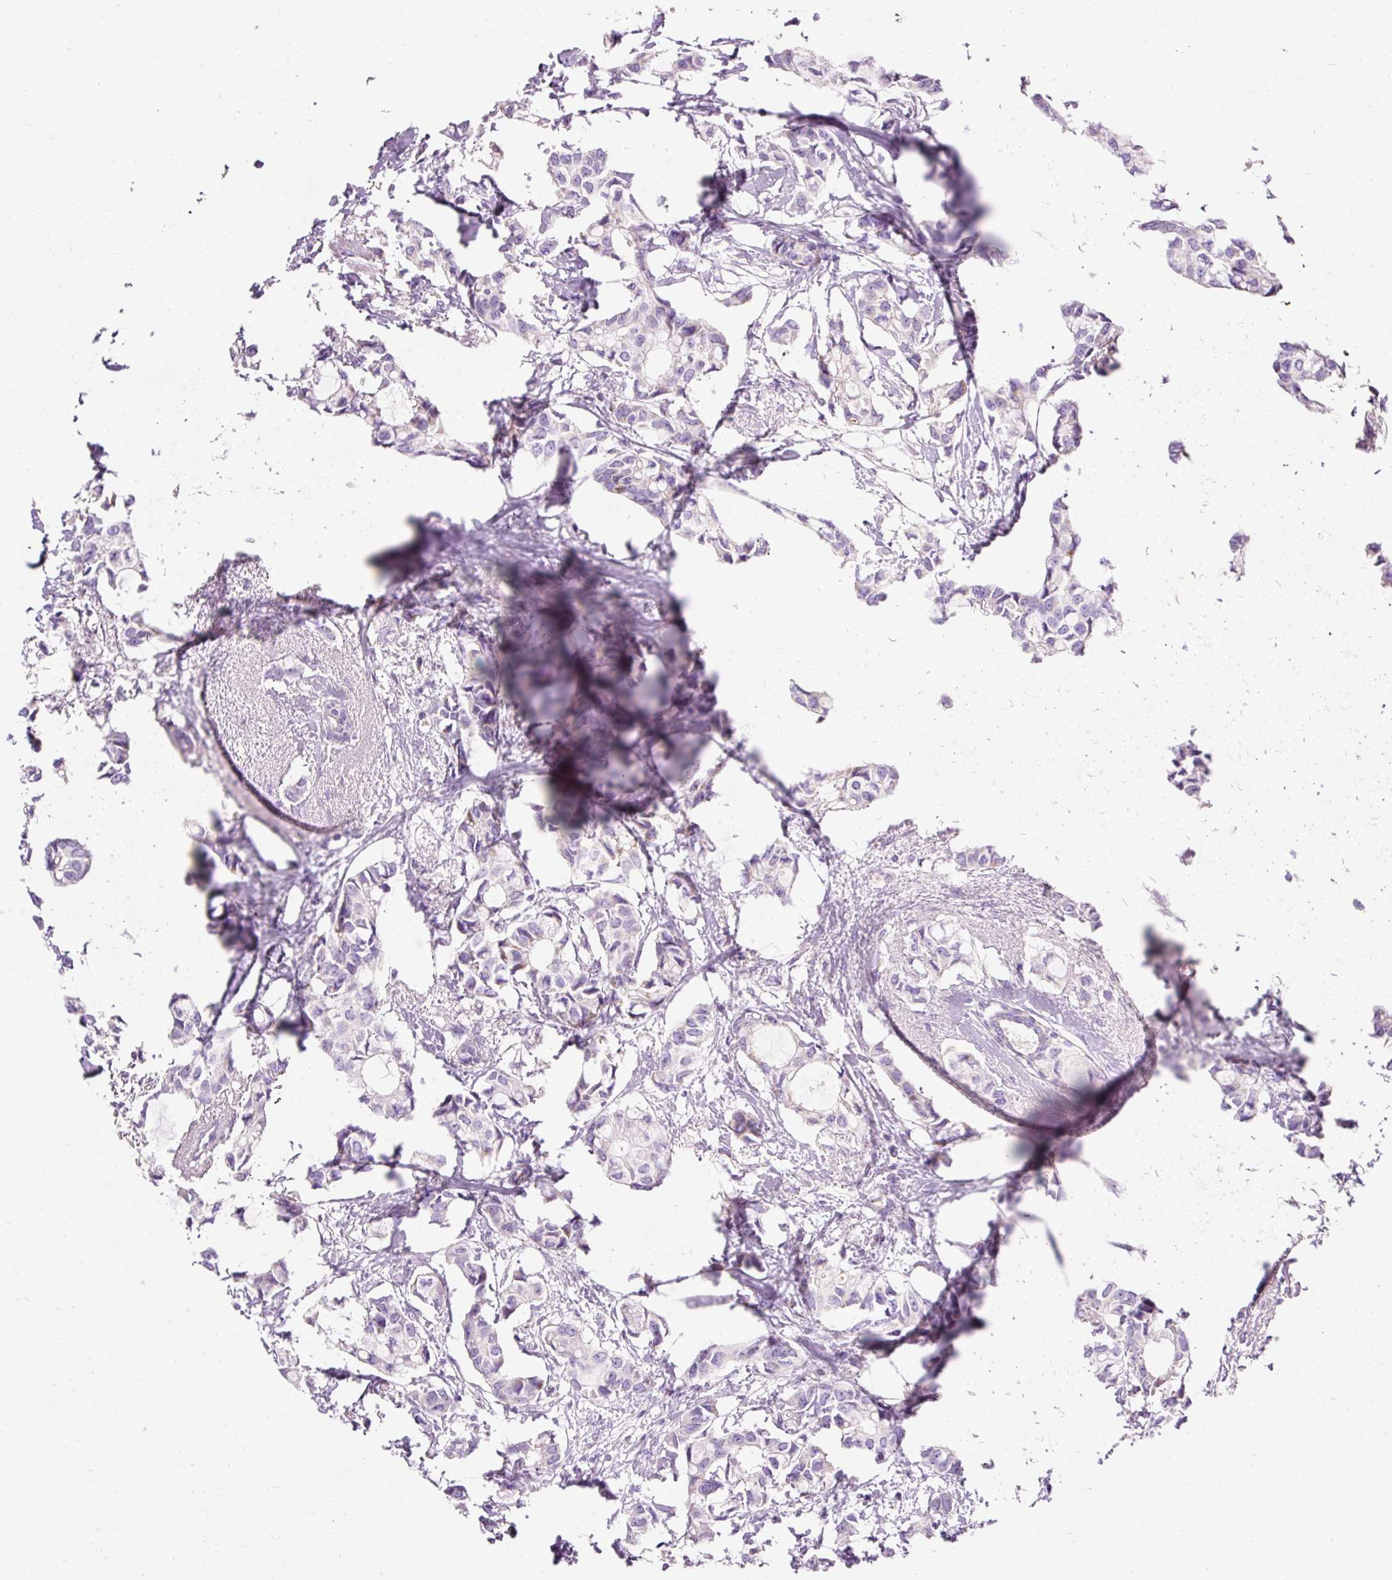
{"staining": {"intensity": "negative", "quantity": "none", "location": "none"}, "tissue": "breast cancer", "cell_type": "Tumor cells", "image_type": "cancer", "snomed": [{"axis": "morphology", "description": "Duct carcinoma"}, {"axis": "topography", "description": "Breast"}], "caption": "A histopathology image of human breast invasive ductal carcinoma is negative for staining in tumor cells.", "gene": "PLPP2", "patient": {"sex": "female", "age": 73}}